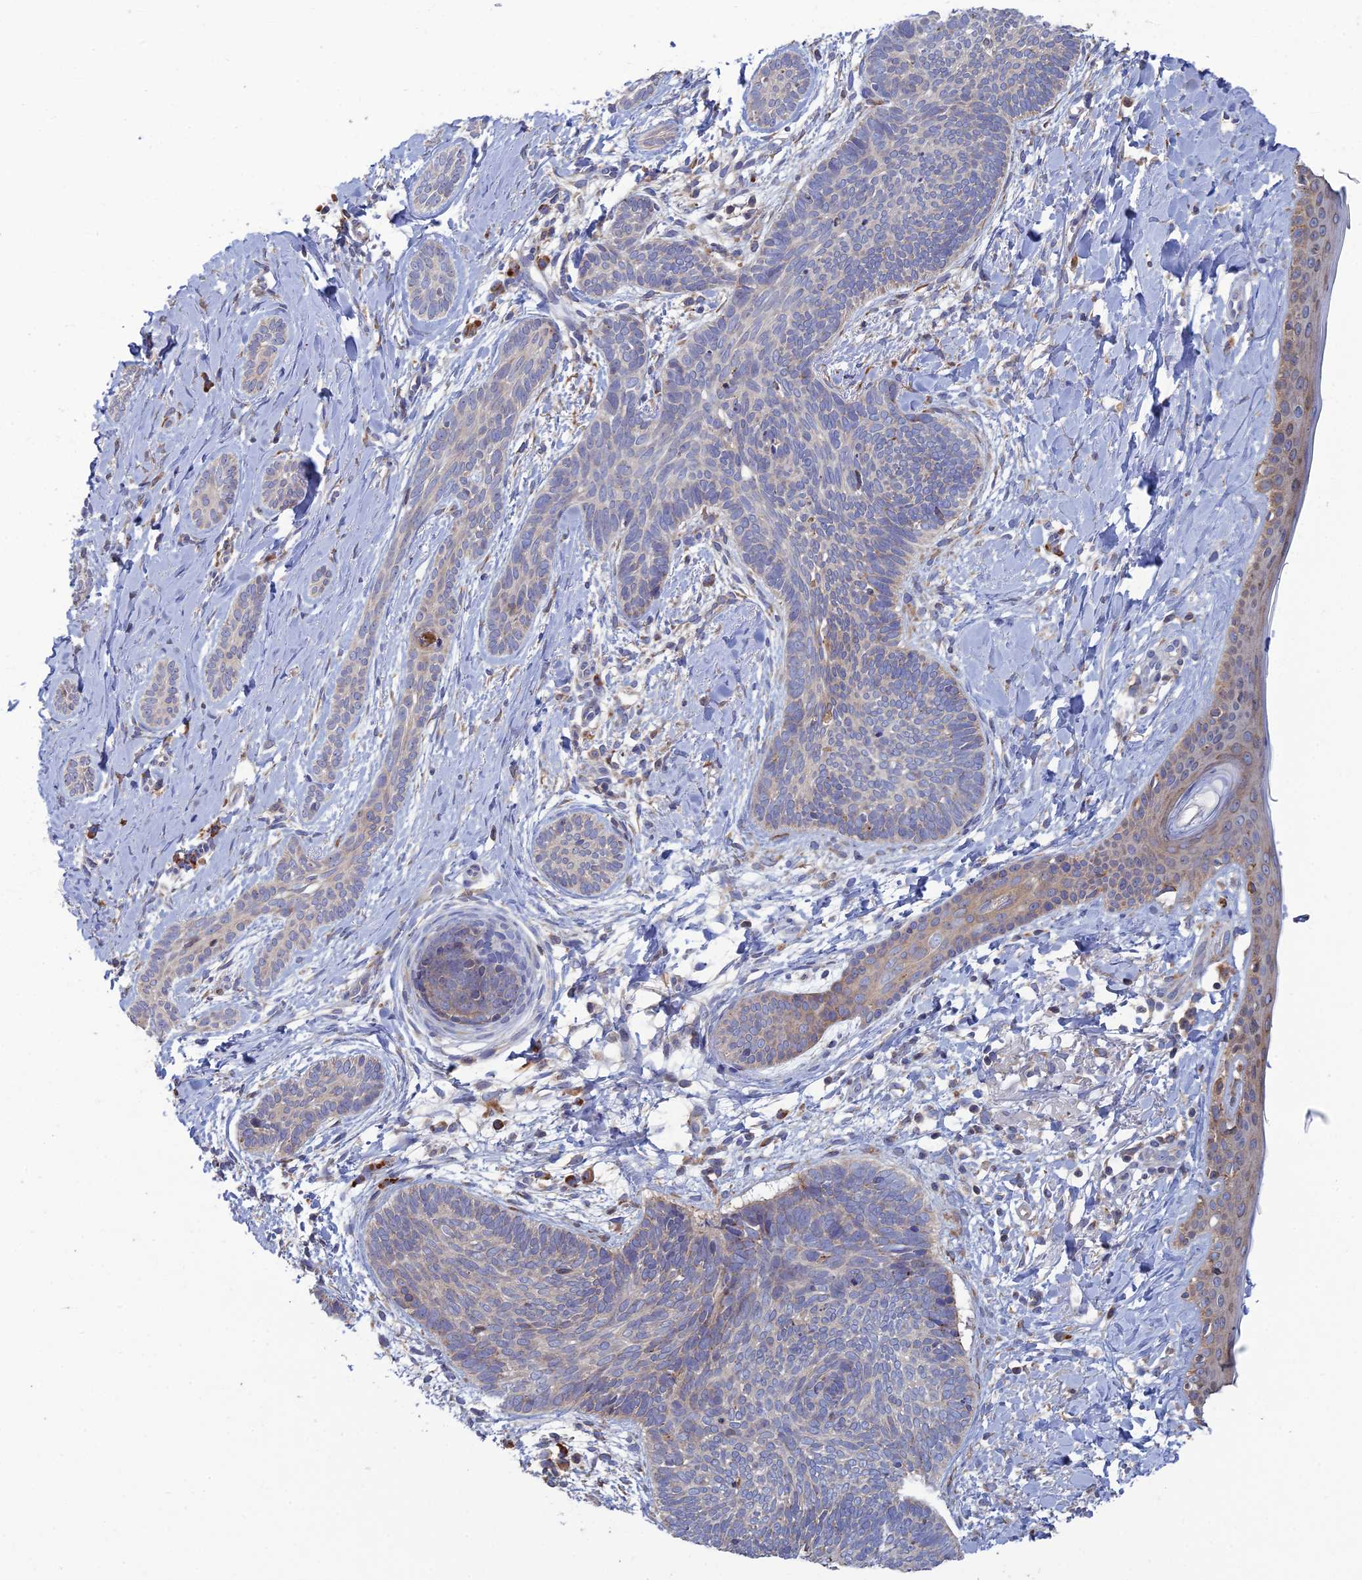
{"staining": {"intensity": "negative", "quantity": "none", "location": "none"}, "tissue": "skin cancer", "cell_type": "Tumor cells", "image_type": "cancer", "snomed": [{"axis": "morphology", "description": "Basal cell carcinoma"}, {"axis": "topography", "description": "Skin"}], "caption": "High power microscopy micrograph of an IHC photomicrograph of skin cancer (basal cell carcinoma), revealing no significant positivity in tumor cells.", "gene": "TRAPPC6A", "patient": {"sex": "female", "age": 81}}